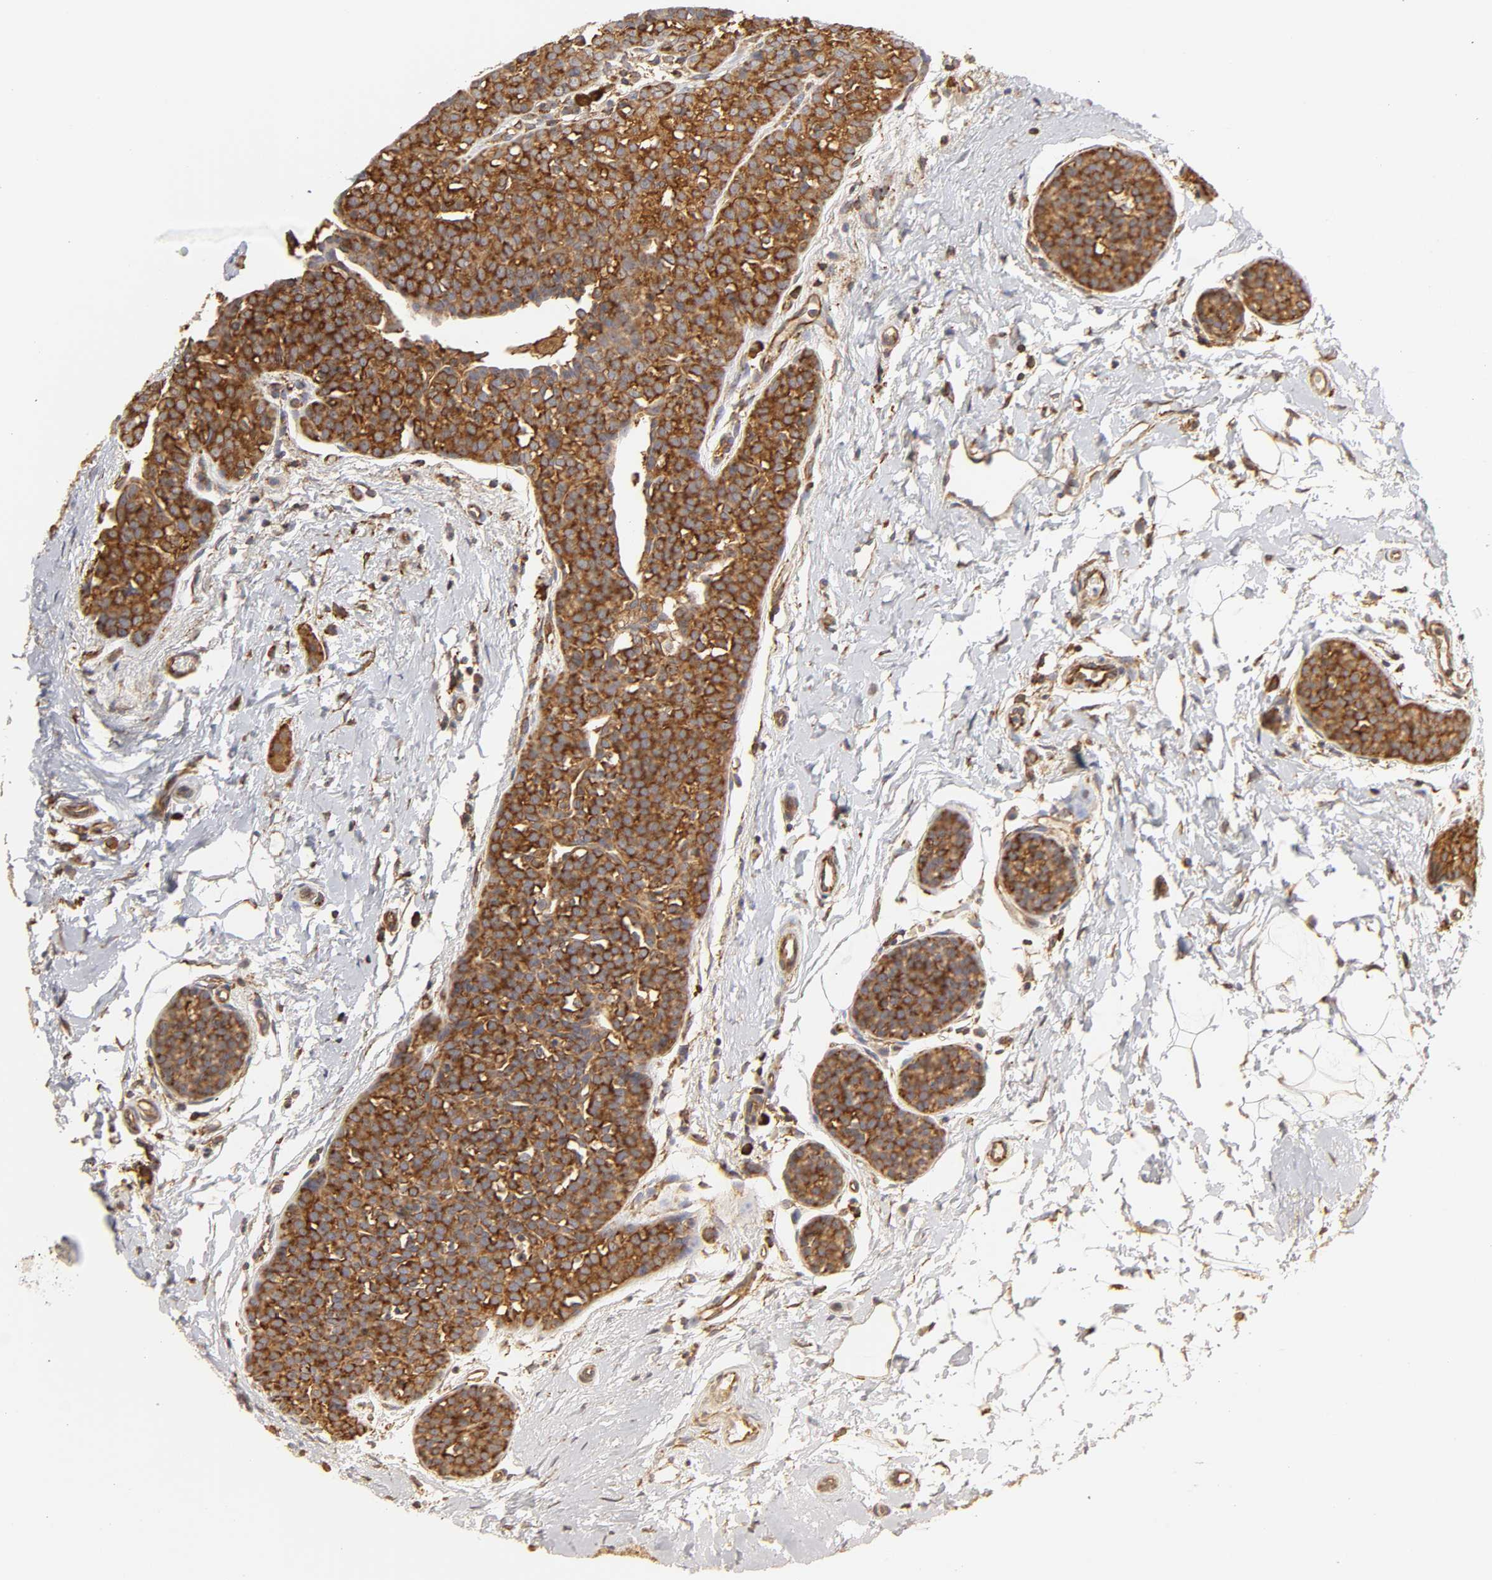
{"staining": {"intensity": "strong", "quantity": ">75%", "location": "cytoplasmic/membranous"}, "tissue": "breast cancer", "cell_type": "Tumor cells", "image_type": "cancer", "snomed": [{"axis": "morphology", "description": "Lobular carcinoma, in situ"}, {"axis": "morphology", "description": "Lobular carcinoma"}, {"axis": "topography", "description": "Breast"}], "caption": "Lobular carcinoma in situ (breast) was stained to show a protein in brown. There is high levels of strong cytoplasmic/membranous positivity in about >75% of tumor cells.", "gene": "RPL14", "patient": {"sex": "female", "age": 41}}